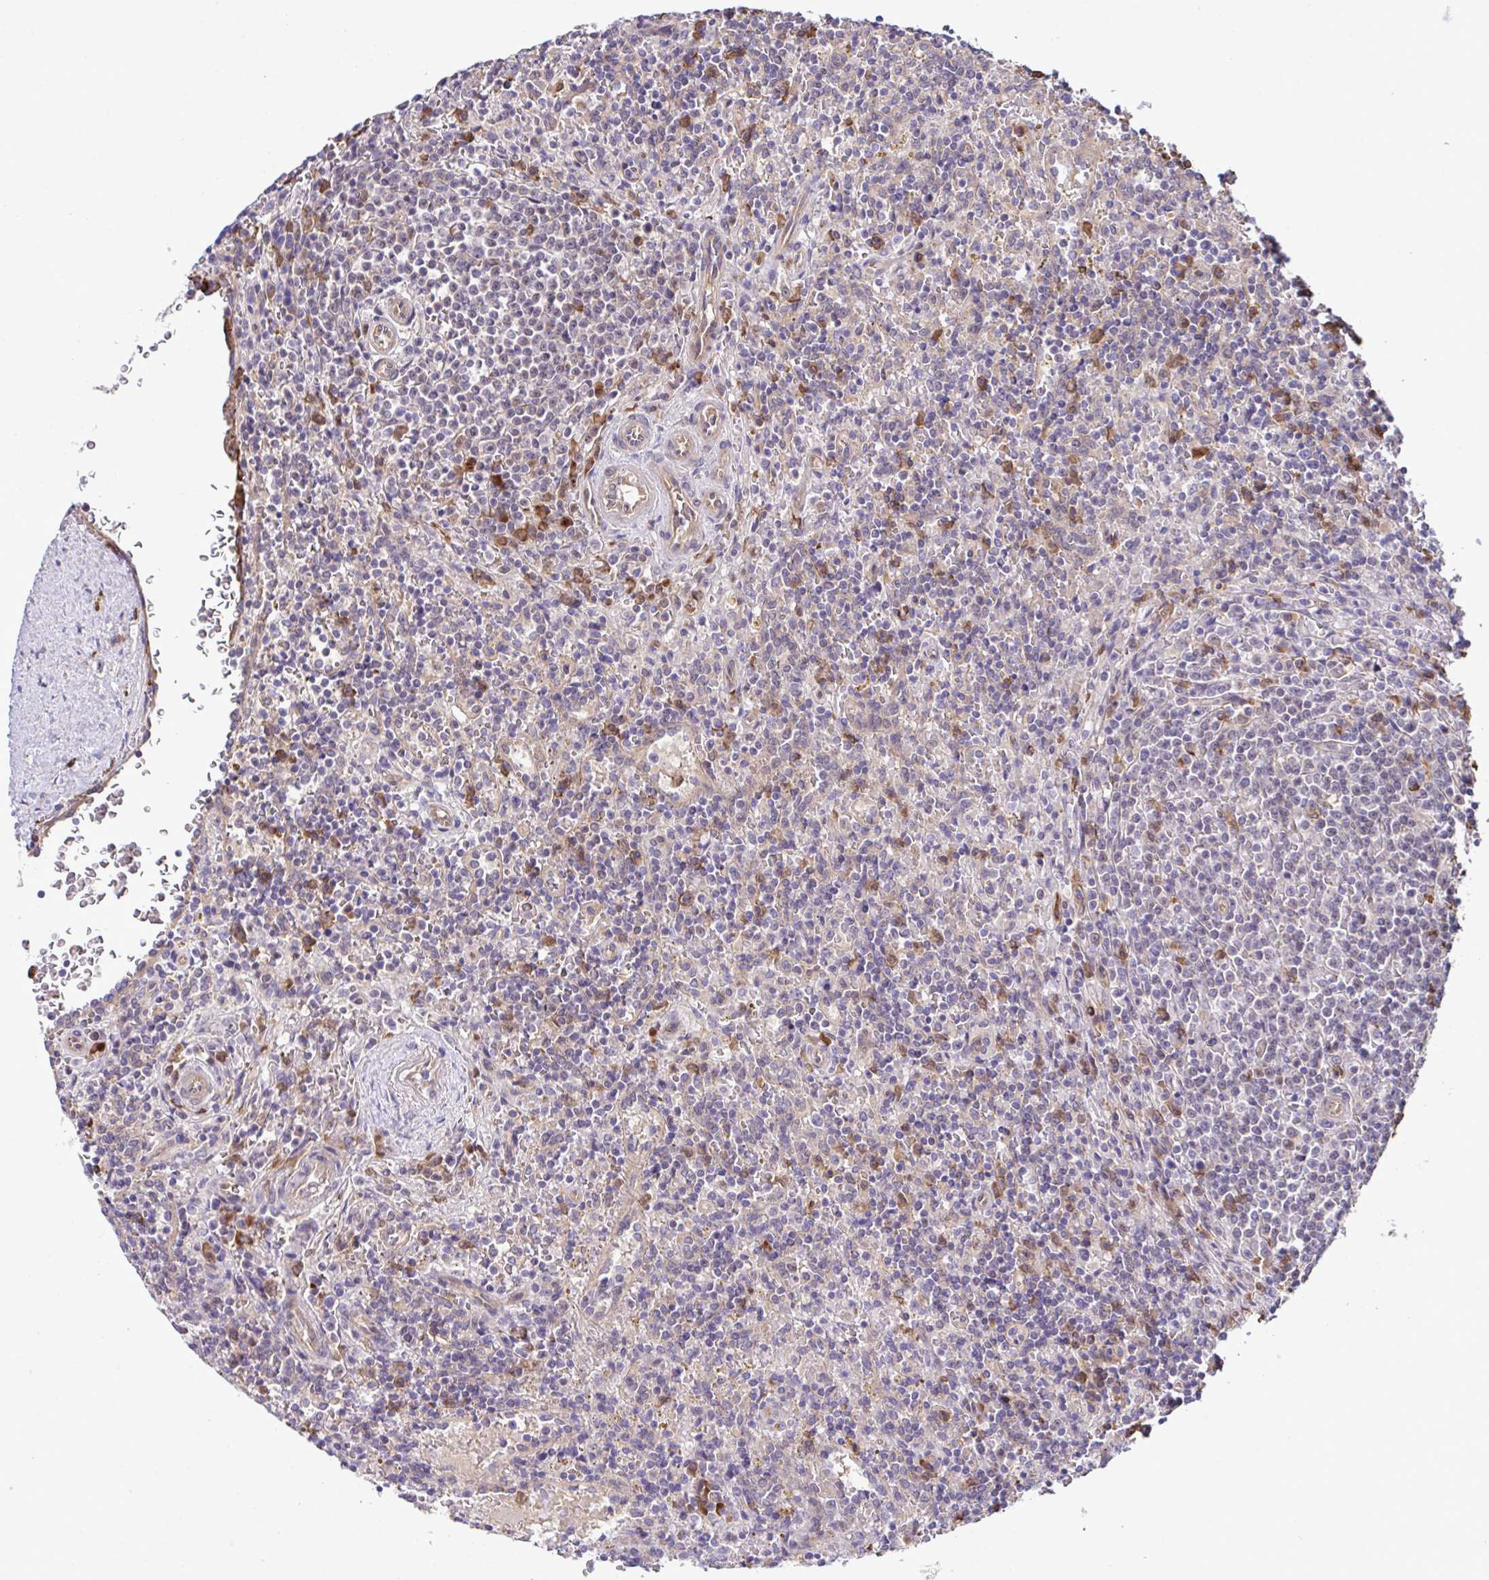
{"staining": {"intensity": "negative", "quantity": "none", "location": "none"}, "tissue": "lymphoma", "cell_type": "Tumor cells", "image_type": "cancer", "snomed": [{"axis": "morphology", "description": "Malignant lymphoma, non-Hodgkin's type, Low grade"}, {"axis": "topography", "description": "Spleen"}], "caption": "A histopathology image of lymphoma stained for a protein shows no brown staining in tumor cells.", "gene": "CMPK1", "patient": {"sex": "male", "age": 67}}